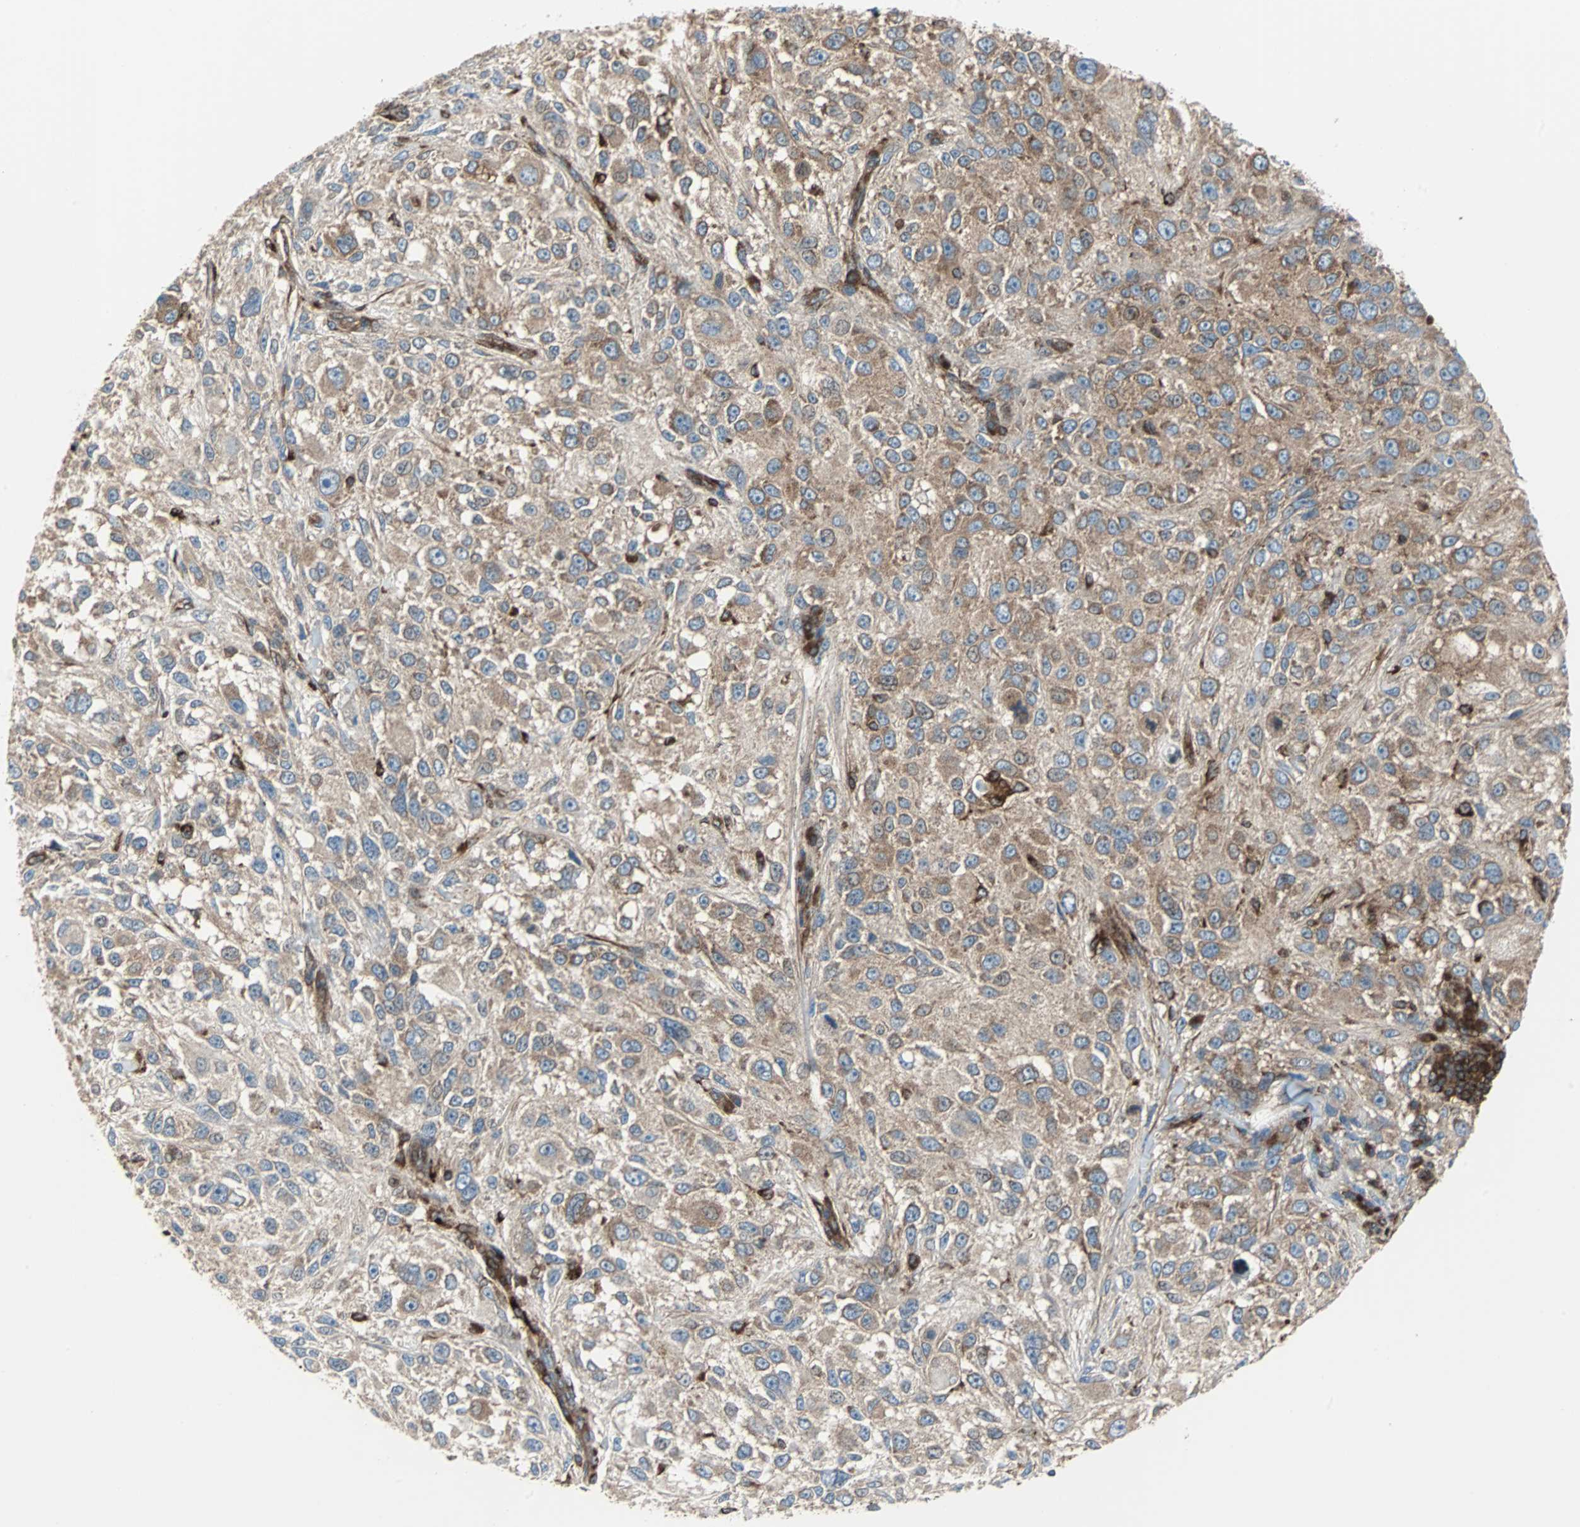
{"staining": {"intensity": "moderate", "quantity": ">75%", "location": "cytoplasmic/membranous"}, "tissue": "melanoma", "cell_type": "Tumor cells", "image_type": "cancer", "snomed": [{"axis": "morphology", "description": "Necrosis, NOS"}, {"axis": "morphology", "description": "Malignant melanoma, NOS"}, {"axis": "topography", "description": "Skin"}], "caption": "This is a photomicrograph of immunohistochemistry staining of malignant melanoma, which shows moderate expression in the cytoplasmic/membranous of tumor cells.", "gene": "RELA", "patient": {"sex": "female", "age": 87}}